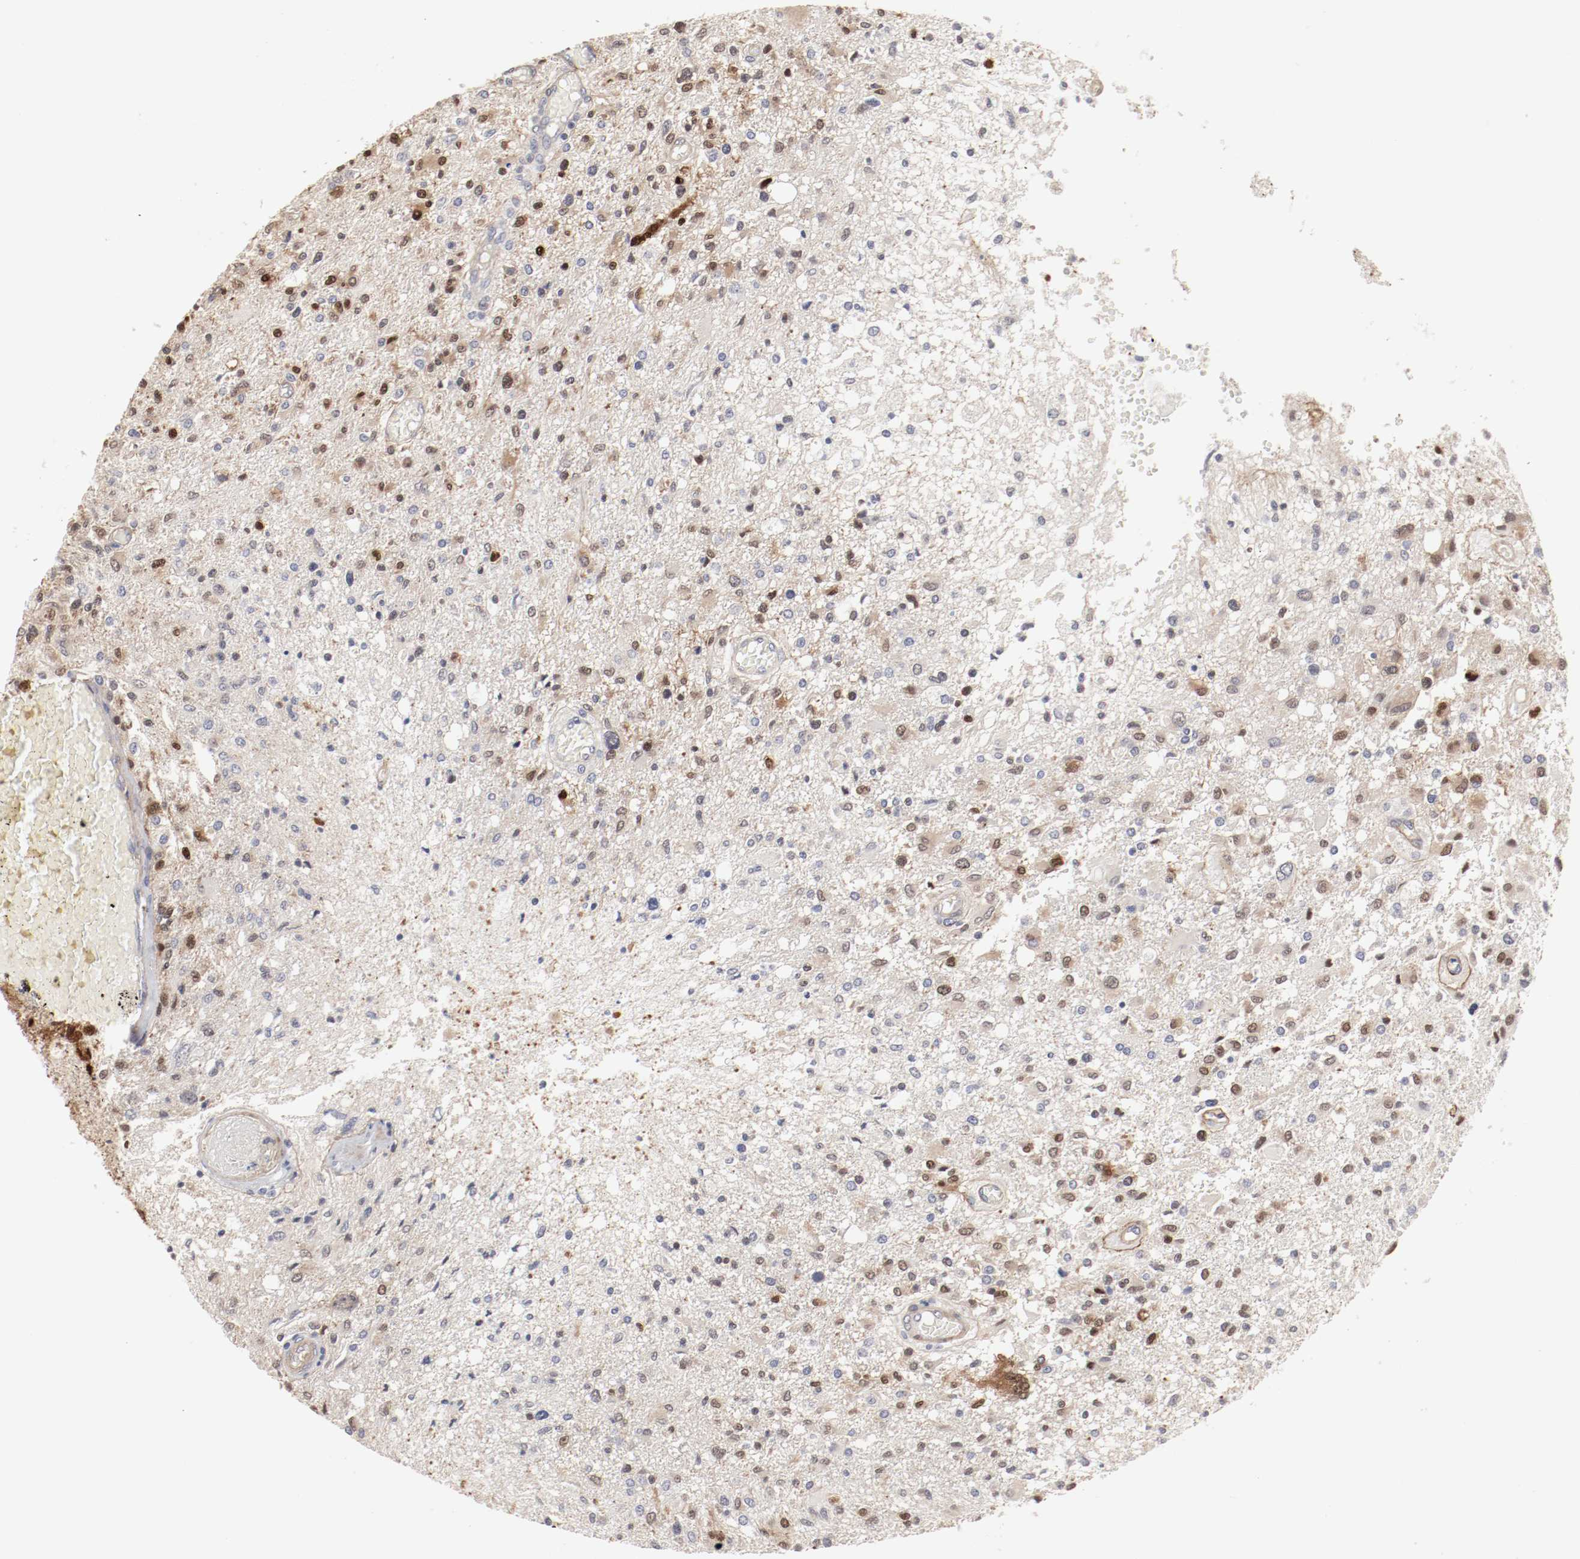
{"staining": {"intensity": "moderate", "quantity": "25%-75%", "location": "nuclear"}, "tissue": "glioma", "cell_type": "Tumor cells", "image_type": "cancer", "snomed": [{"axis": "morphology", "description": "Glioma, malignant, High grade"}, {"axis": "topography", "description": "Cerebral cortex"}], "caption": "Tumor cells show medium levels of moderate nuclear expression in approximately 25%-75% of cells in human glioma. (DAB (3,3'-diaminobenzidine) IHC with brightfield microscopy, high magnification).", "gene": "MAGED4", "patient": {"sex": "male", "age": 76}}